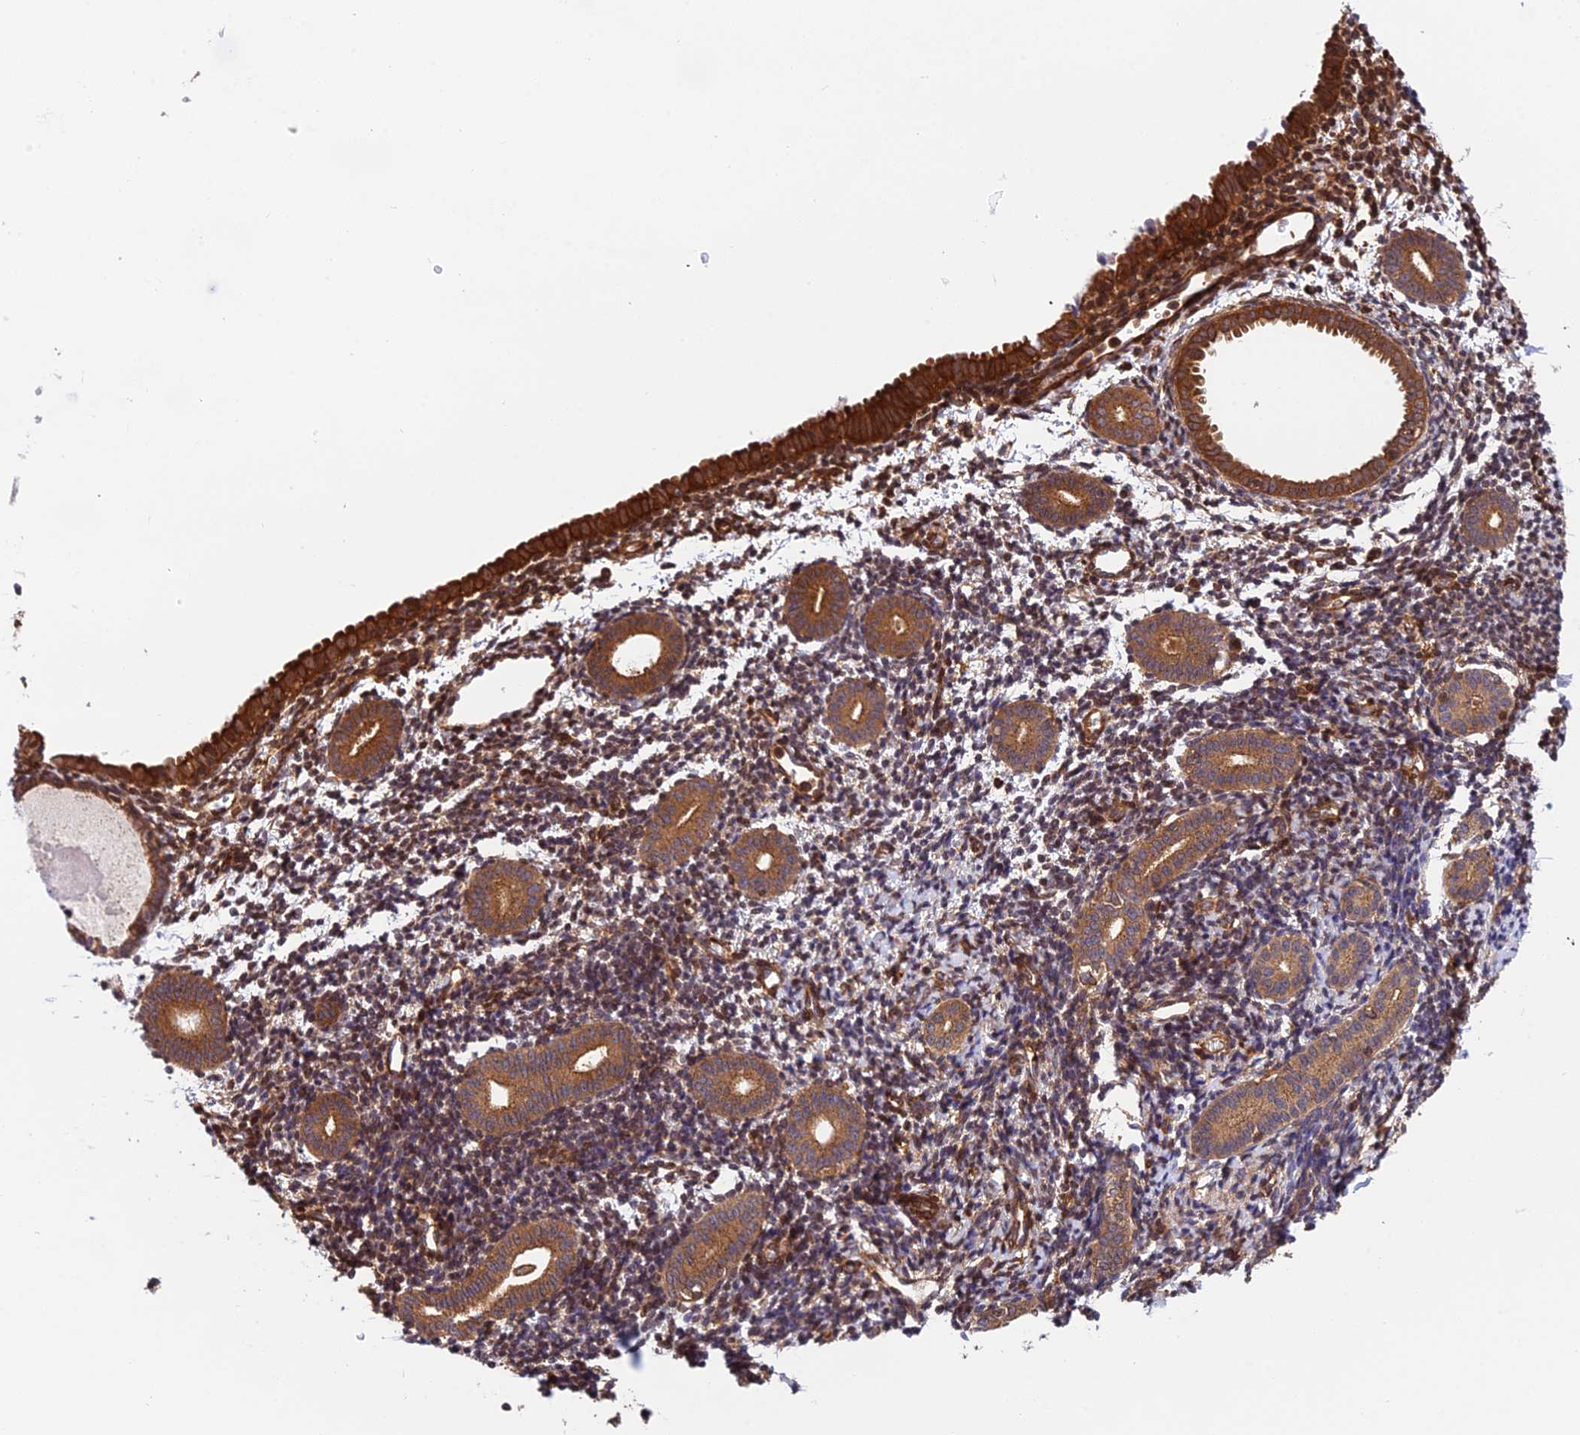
{"staining": {"intensity": "strong", "quantity": "<25%", "location": "cytoplasmic/membranous"}, "tissue": "endometrium", "cell_type": "Cells in endometrial stroma", "image_type": "normal", "snomed": [{"axis": "morphology", "description": "Normal tissue, NOS"}, {"axis": "topography", "description": "Endometrium"}], "caption": "Normal endometrium reveals strong cytoplasmic/membranous staining in about <25% of cells in endometrial stroma, visualized by immunohistochemistry. The staining was performed using DAB (3,3'-diaminobenzidine), with brown indicating positive protein expression. Nuclei are stained blue with hematoxylin.", "gene": "EVI5L", "patient": {"sex": "female", "age": 56}}